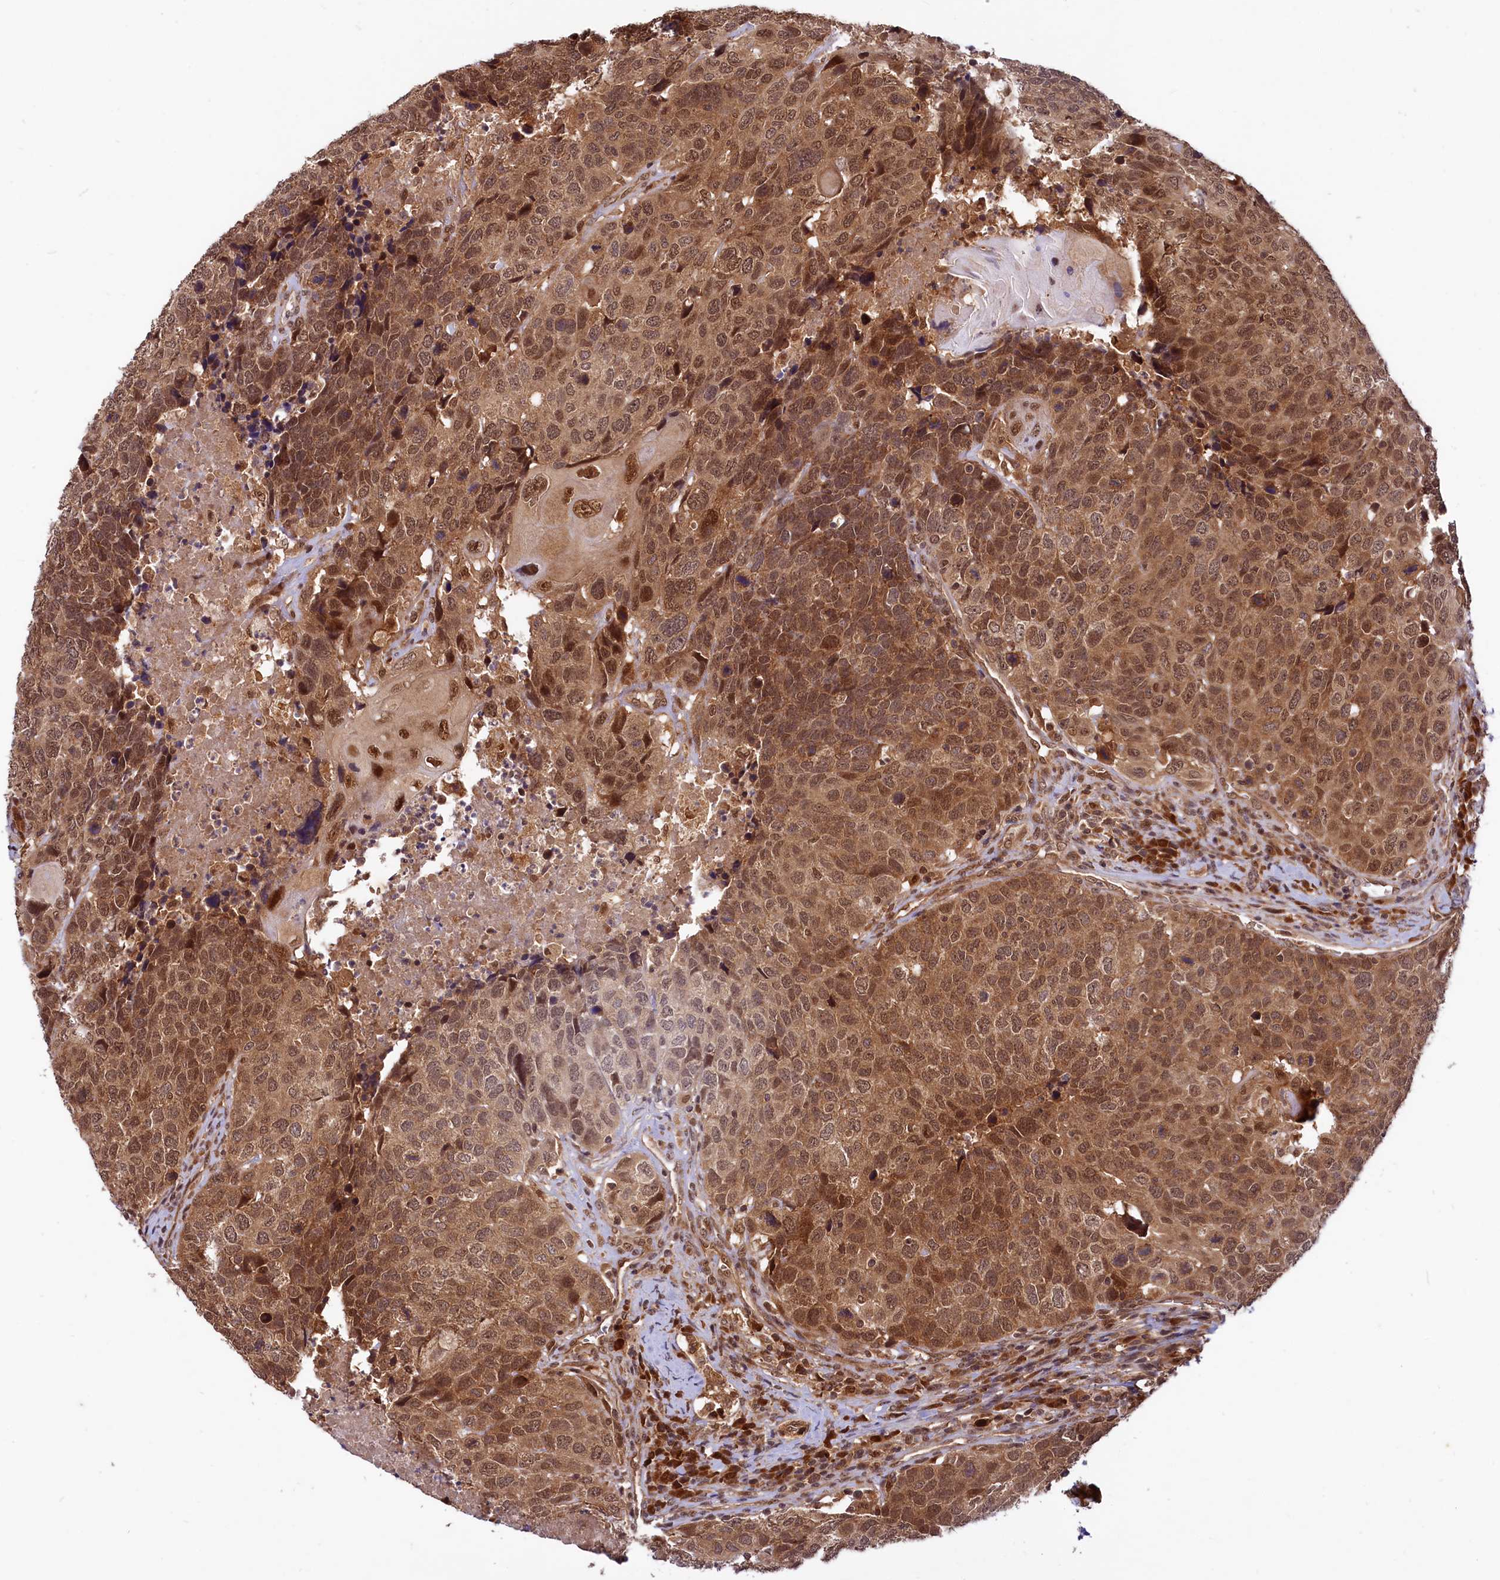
{"staining": {"intensity": "moderate", "quantity": ">75%", "location": "cytoplasmic/membranous,nuclear"}, "tissue": "head and neck cancer", "cell_type": "Tumor cells", "image_type": "cancer", "snomed": [{"axis": "morphology", "description": "Squamous cell carcinoma, NOS"}, {"axis": "topography", "description": "Head-Neck"}], "caption": "Immunohistochemical staining of human head and neck cancer (squamous cell carcinoma) demonstrates moderate cytoplasmic/membranous and nuclear protein positivity in about >75% of tumor cells. Nuclei are stained in blue.", "gene": "UBE3A", "patient": {"sex": "male", "age": 66}}